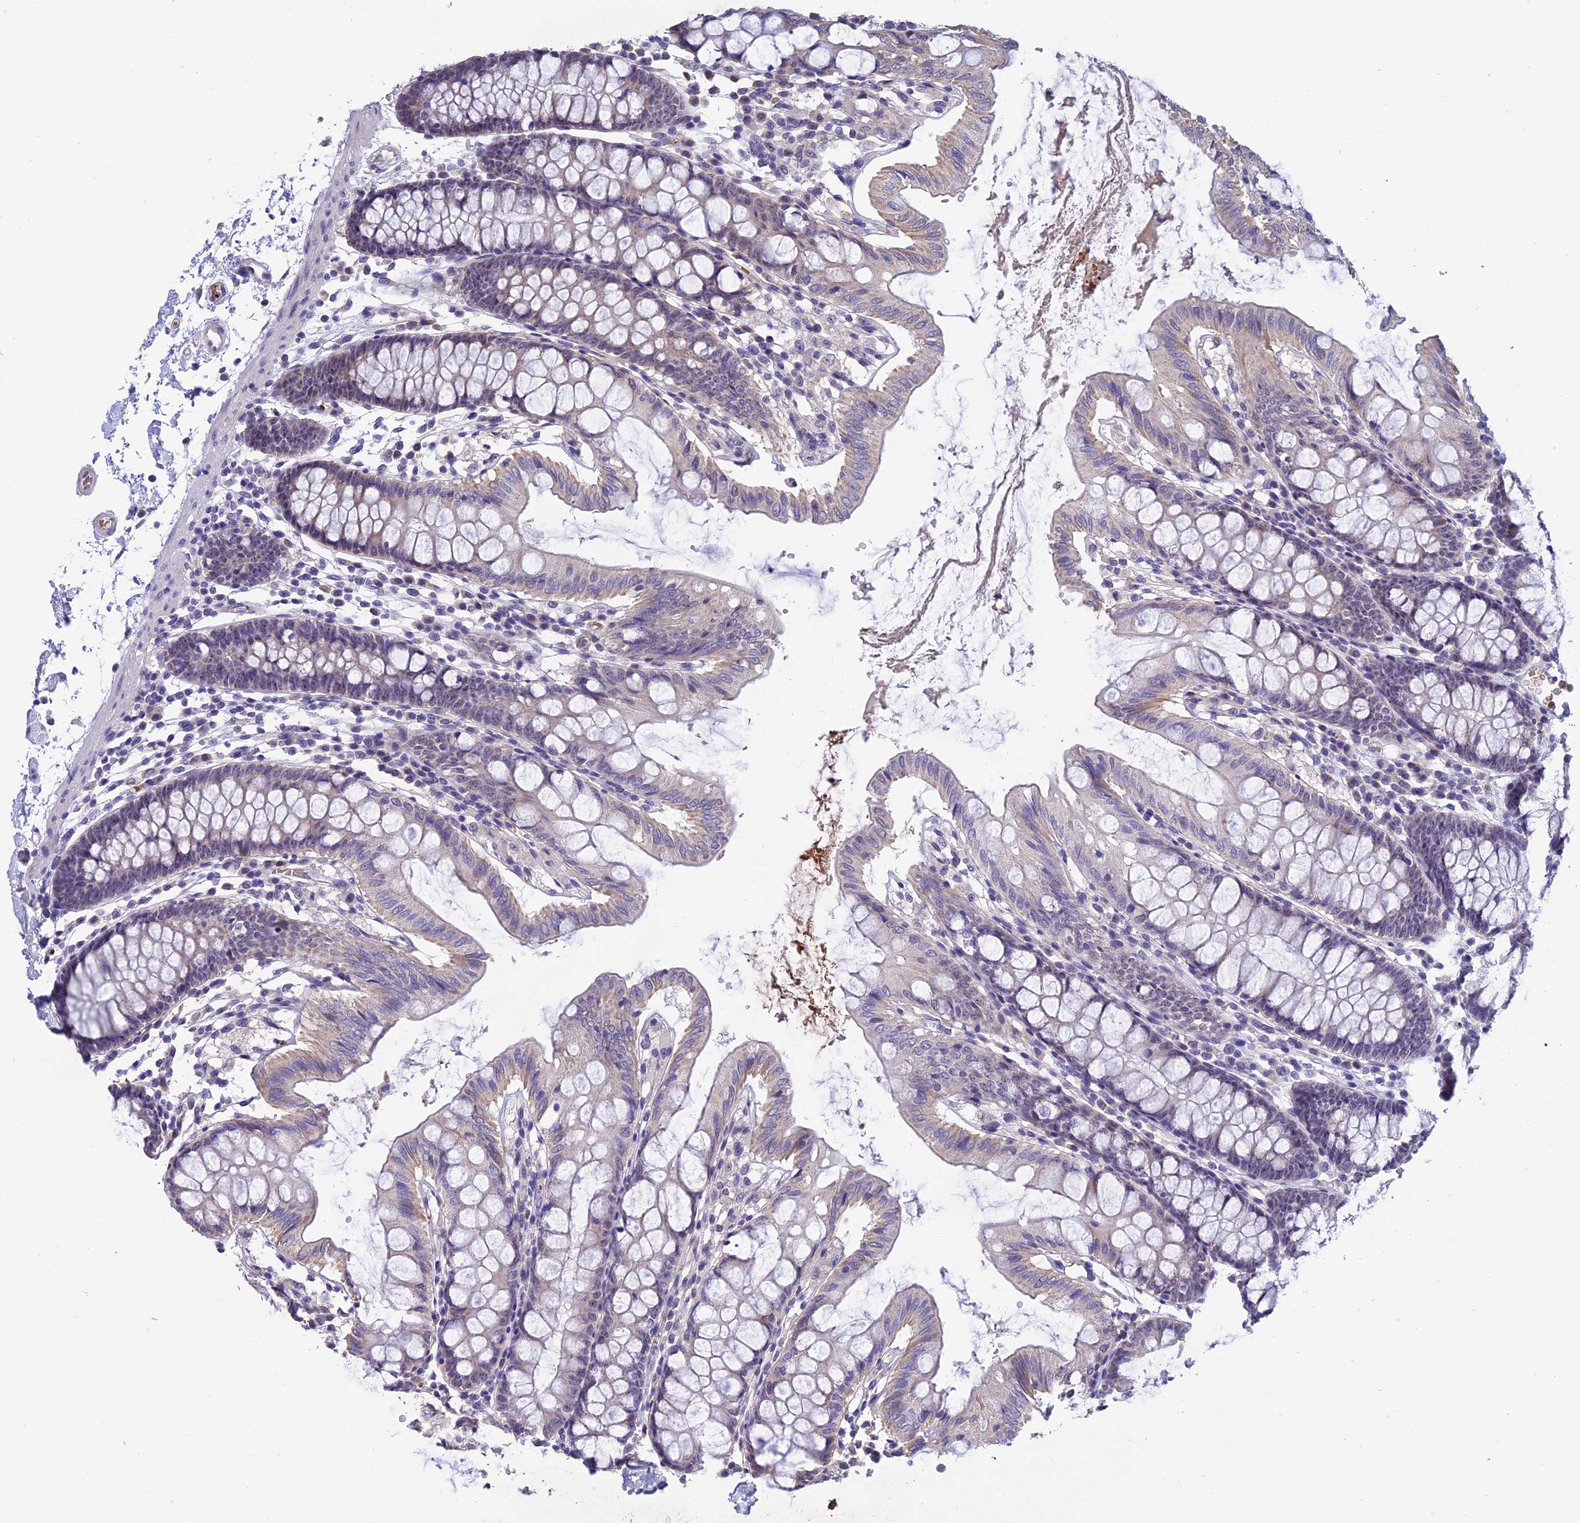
{"staining": {"intensity": "negative", "quantity": "none", "location": "none"}, "tissue": "colon", "cell_type": "Endothelial cells", "image_type": "normal", "snomed": [{"axis": "morphology", "description": "Normal tissue, NOS"}, {"axis": "topography", "description": "Colon"}], "caption": "Immunohistochemistry photomicrograph of normal human colon stained for a protein (brown), which exhibits no staining in endothelial cells.", "gene": "KNOP1", "patient": {"sex": "male", "age": 75}}